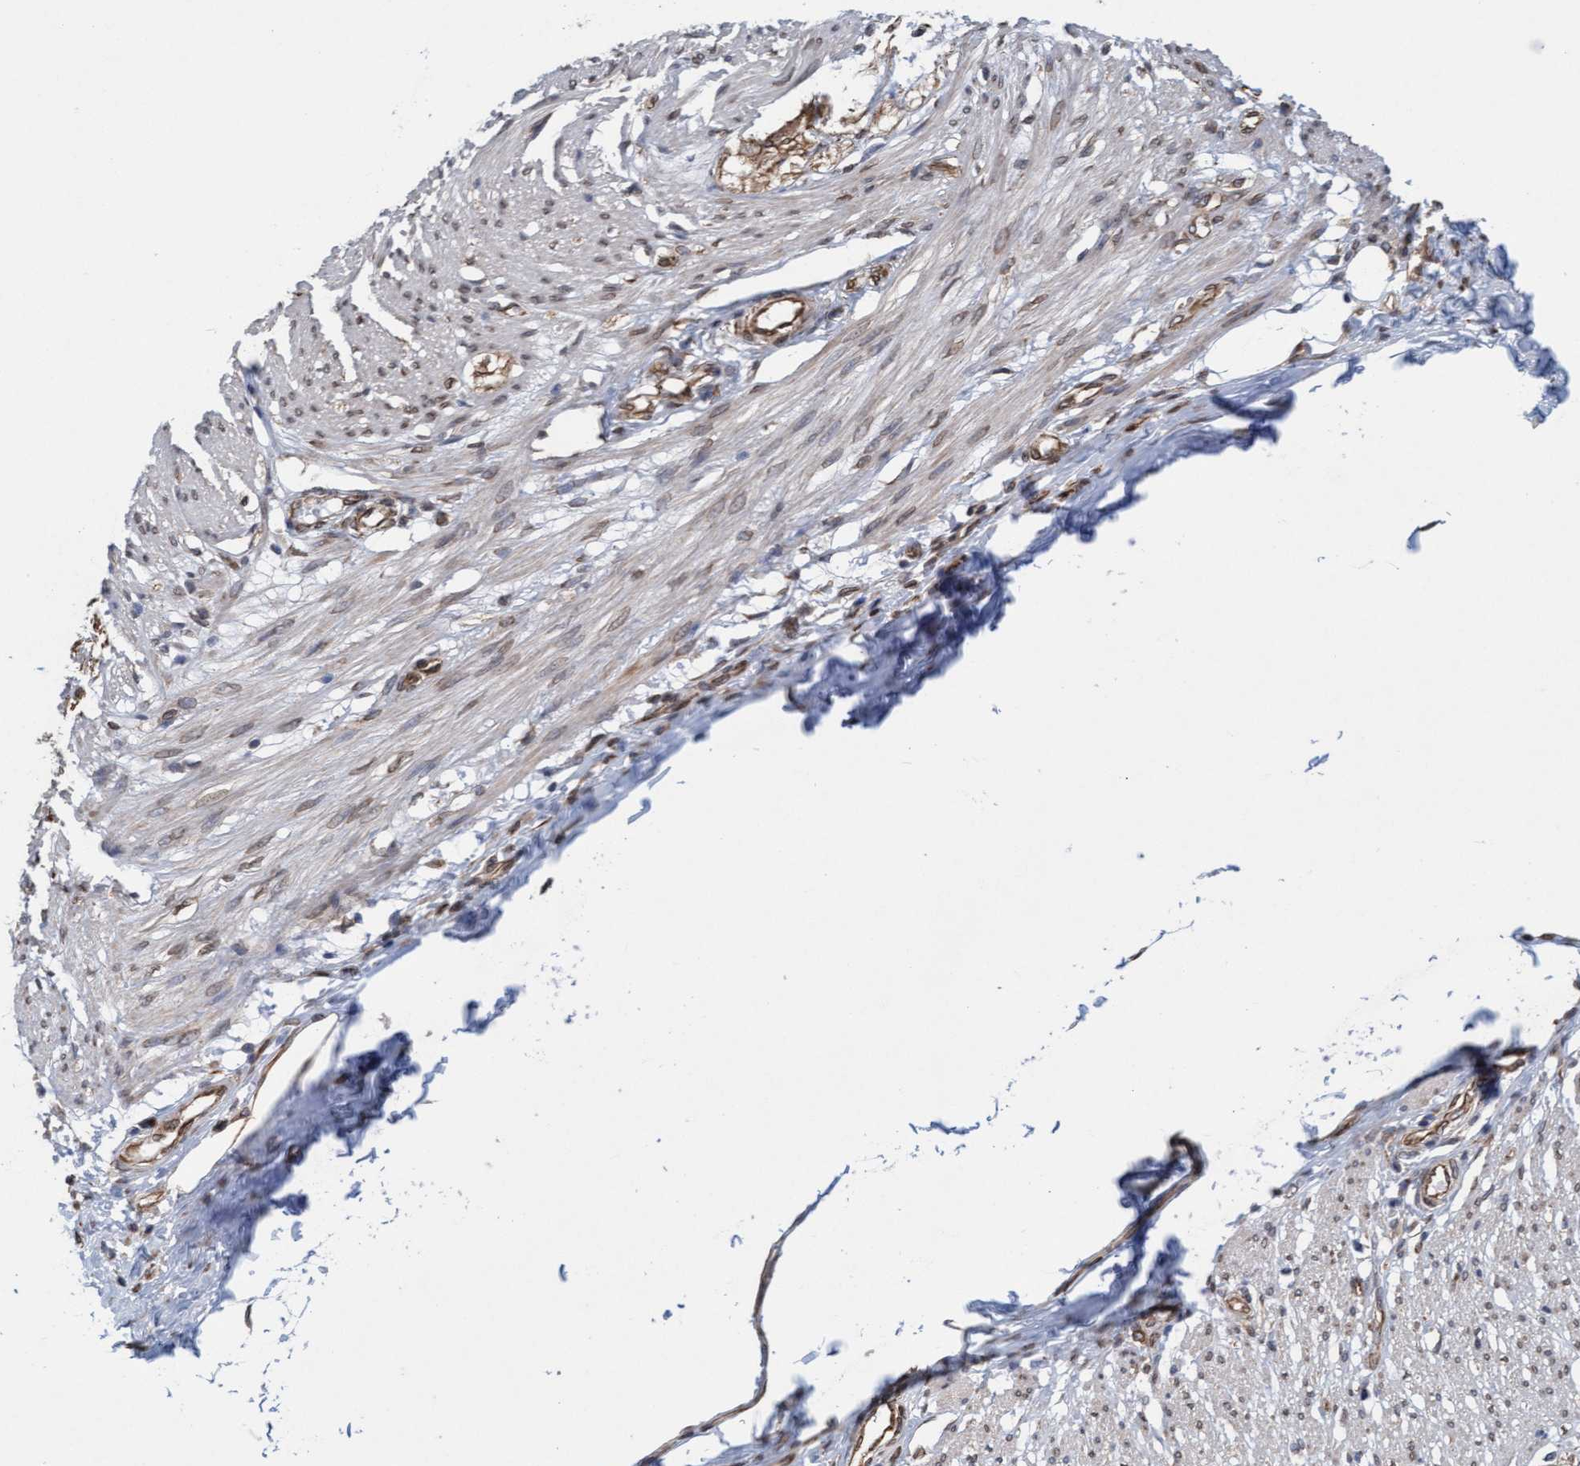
{"staining": {"intensity": "weak", "quantity": "25%-75%", "location": "cytoplasmic/membranous"}, "tissue": "smooth muscle", "cell_type": "Smooth muscle cells", "image_type": "normal", "snomed": [{"axis": "morphology", "description": "Normal tissue, NOS"}, {"axis": "morphology", "description": "Adenocarcinoma, NOS"}, {"axis": "topography", "description": "Colon"}, {"axis": "topography", "description": "Peripheral nerve tissue"}], "caption": "This micrograph shows IHC staining of benign human smooth muscle, with low weak cytoplasmic/membranous positivity in about 25%-75% of smooth muscle cells.", "gene": "MRPS23", "patient": {"sex": "male", "age": 14}}